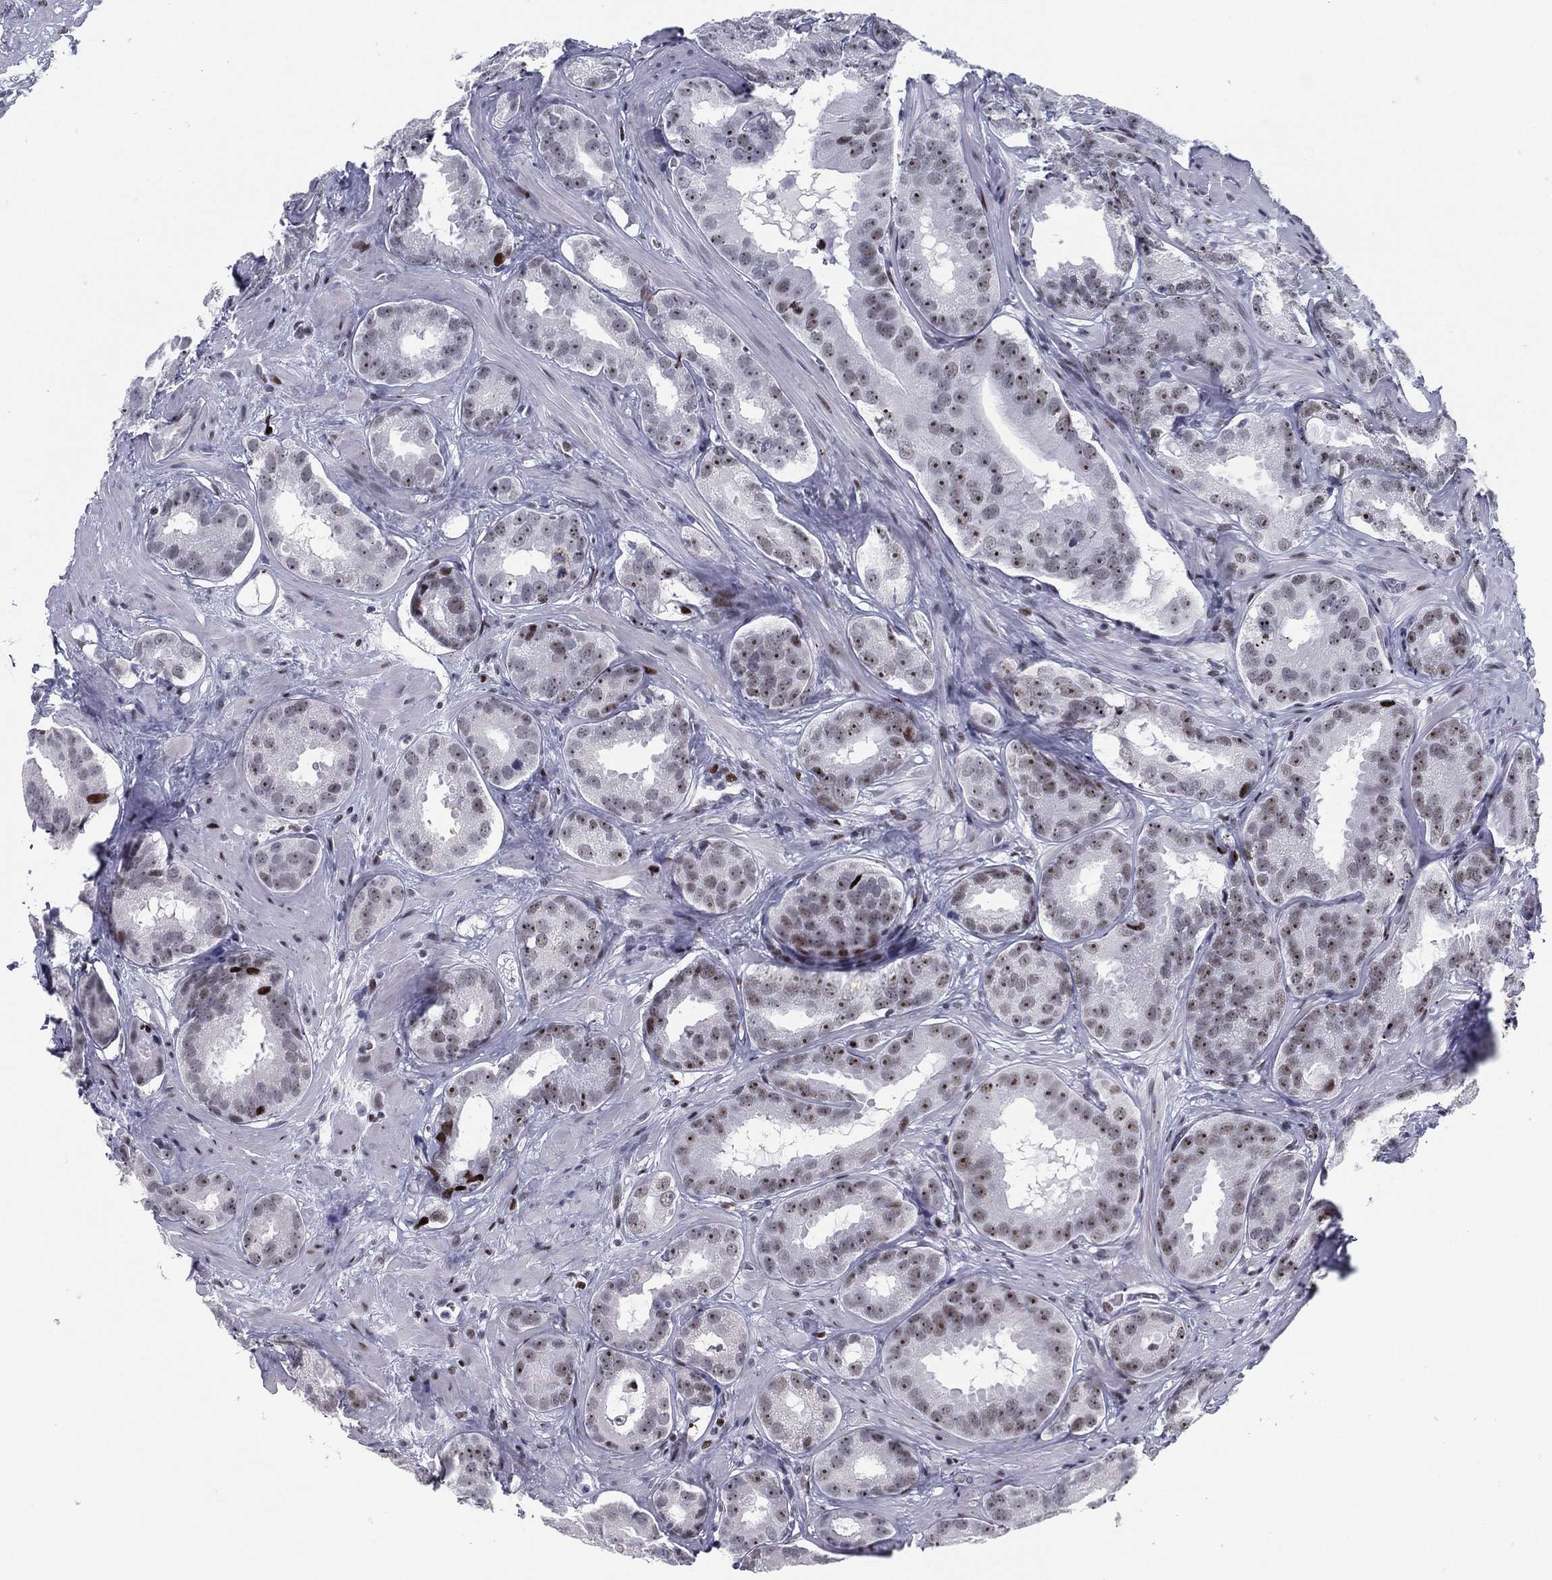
{"staining": {"intensity": "moderate", "quantity": "<25%", "location": "nuclear"}, "tissue": "prostate cancer", "cell_type": "Tumor cells", "image_type": "cancer", "snomed": [{"axis": "morphology", "description": "Adenocarcinoma, NOS"}, {"axis": "topography", "description": "Prostate"}], "caption": "A high-resolution micrograph shows immunohistochemistry (IHC) staining of prostate cancer (adenocarcinoma), which displays moderate nuclear positivity in approximately <25% of tumor cells.", "gene": "CYB561D2", "patient": {"sex": "male", "age": 69}}